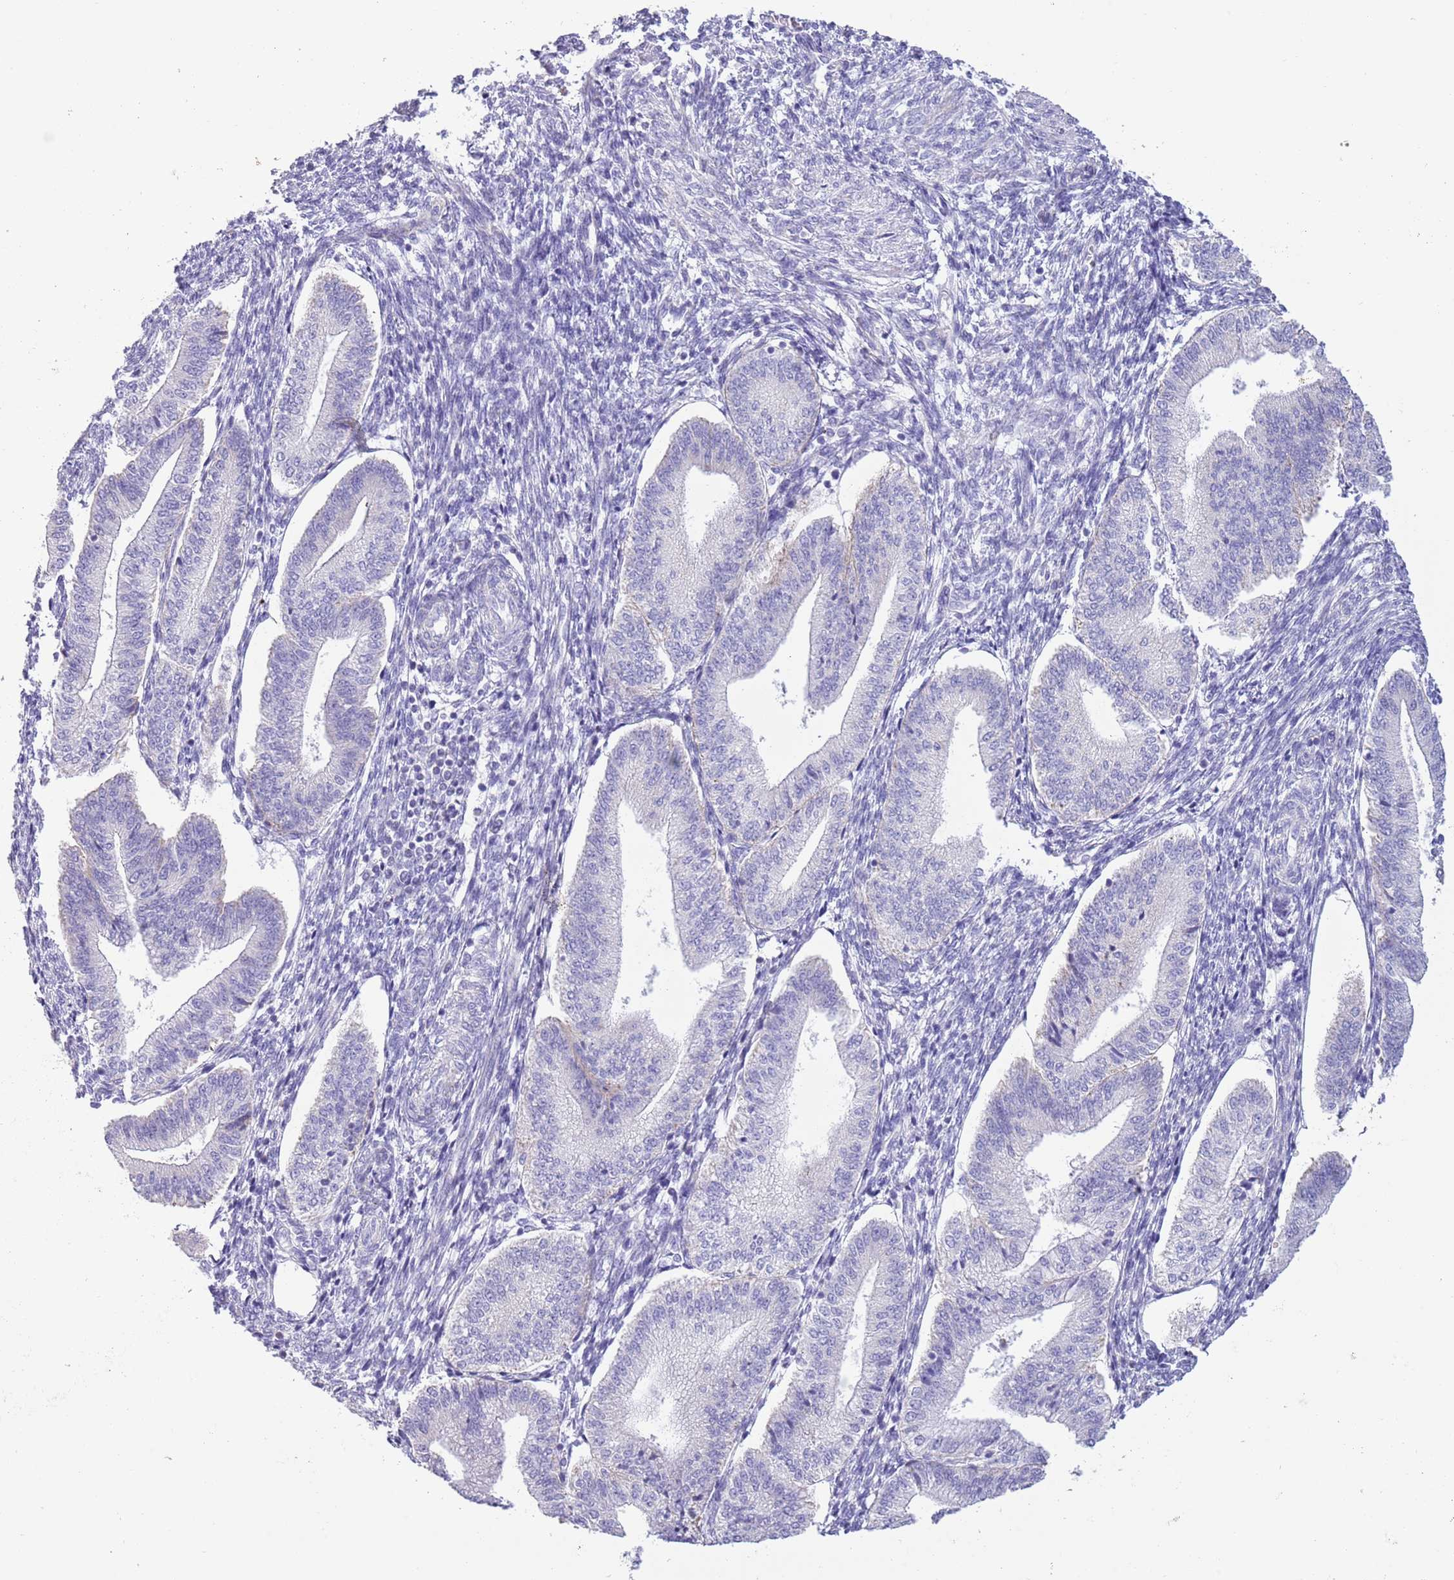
{"staining": {"intensity": "negative", "quantity": "none", "location": "none"}, "tissue": "endometrium", "cell_type": "Cells in endometrial stroma", "image_type": "normal", "snomed": [{"axis": "morphology", "description": "Normal tissue, NOS"}, {"axis": "topography", "description": "Endometrium"}], "caption": "Cells in endometrial stroma show no significant staining in unremarkable endometrium. Brightfield microscopy of immunohistochemistry stained with DAB (3,3'-diaminobenzidine) (brown) and hematoxylin (blue), captured at high magnification.", "gene": "MOCOS", "patient": {"sex": "female", "age": 34}}